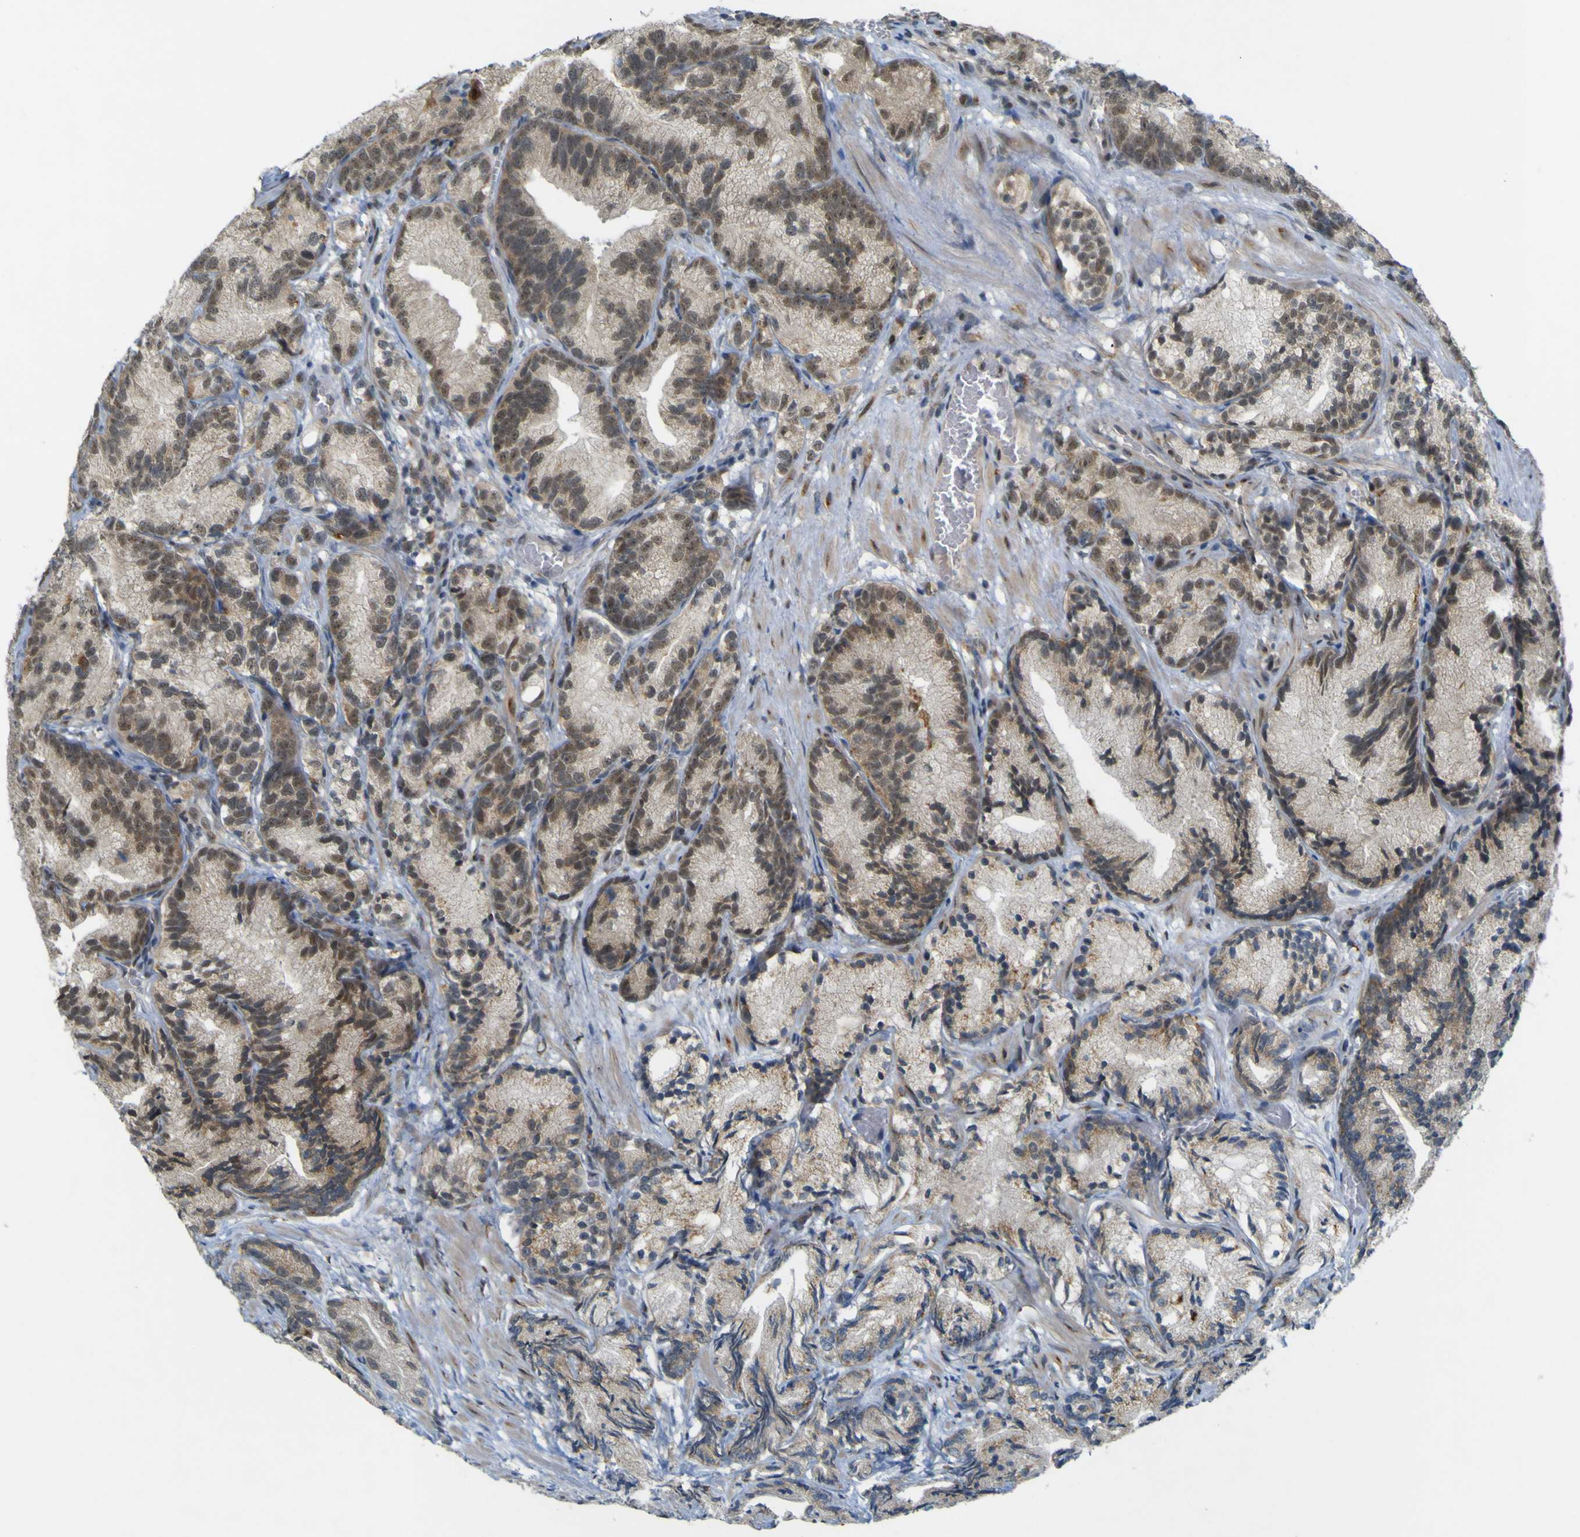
{"staining": {"intensity": "moderate", "quantity": ">75%", "location": "cytoplasmic/membranous"}, "tissue": "prostate cancer", "cell_type": "Tumor cells", "image_type": "cancer", "snomed": [{"axis": "morphology", "description": "Adenocarcinoma, Low grade"}, {"axis": "topography", "description": "Prostate"}], "caption": "Protein expression by immunohistochemistry exhibits moderate cytoplasmic/membranous positivity in about >75% of tumor cells in adenocarcinoma (low-grade) (prostate).", "gene": "IGF2R", "patient": {"sex": "male", "age": 89}}